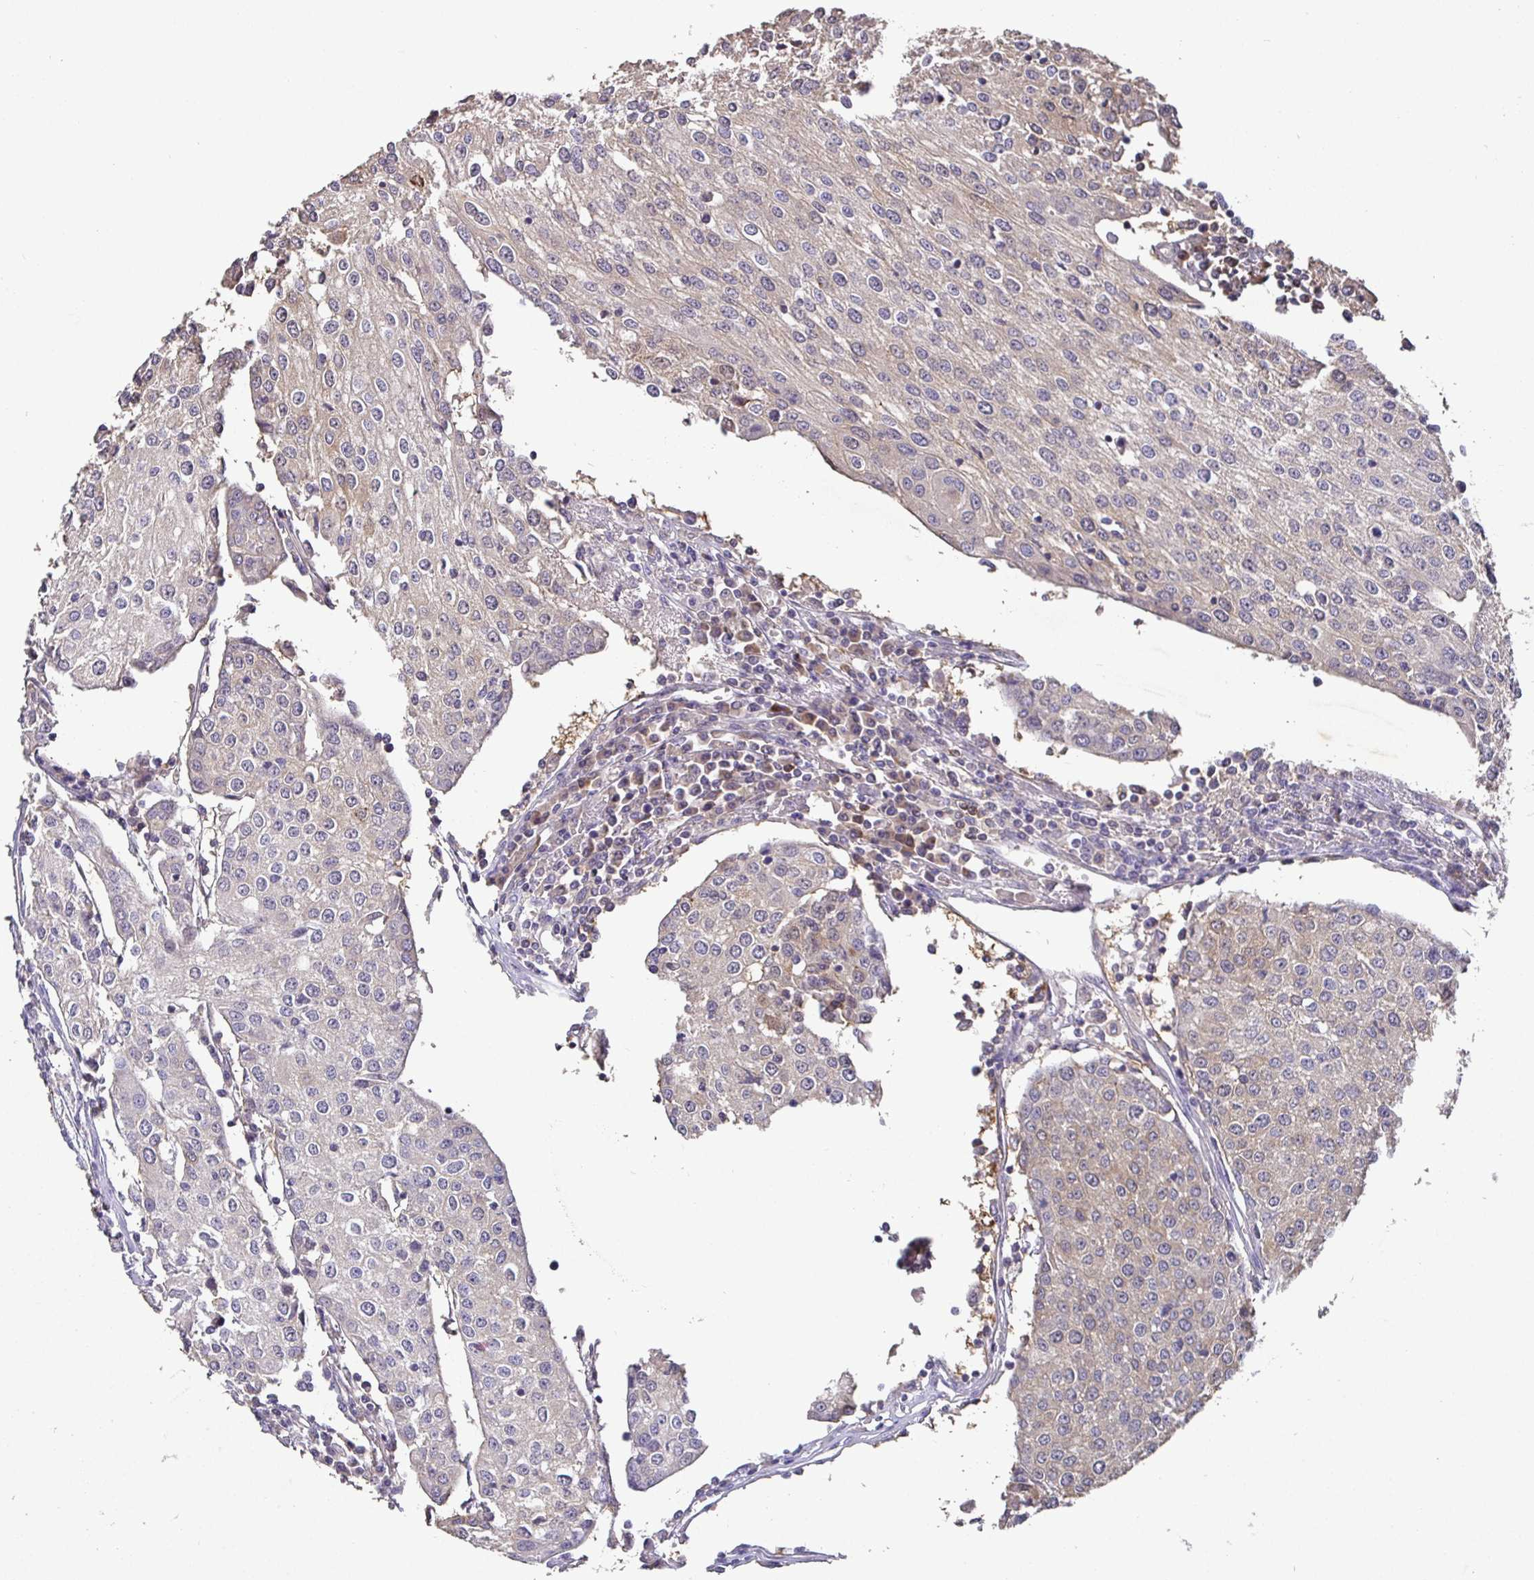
{"staining": {"intensity": "weak", "quantity": "25%-75%", "location": "cytoplasmic/membranous"}, "tissue": "urothelial cancer", "cell_type": "Tumor cells", "image_type": "cancer", "snomed": [{"axis": "morphology", "description": "Urothelial carcinoma, High grade"}, {"axis": "topography", "description": "Urinary bladder"}], "caption": "Immunohistochemistry of high-grade urothelial carcinoma reveals low levels of weak cytoplasmic/membranous staining in approximately 25%-75% of tumor cells.", "gene": "SHISA4", "patient": {"sex": "female", "age": 85}}